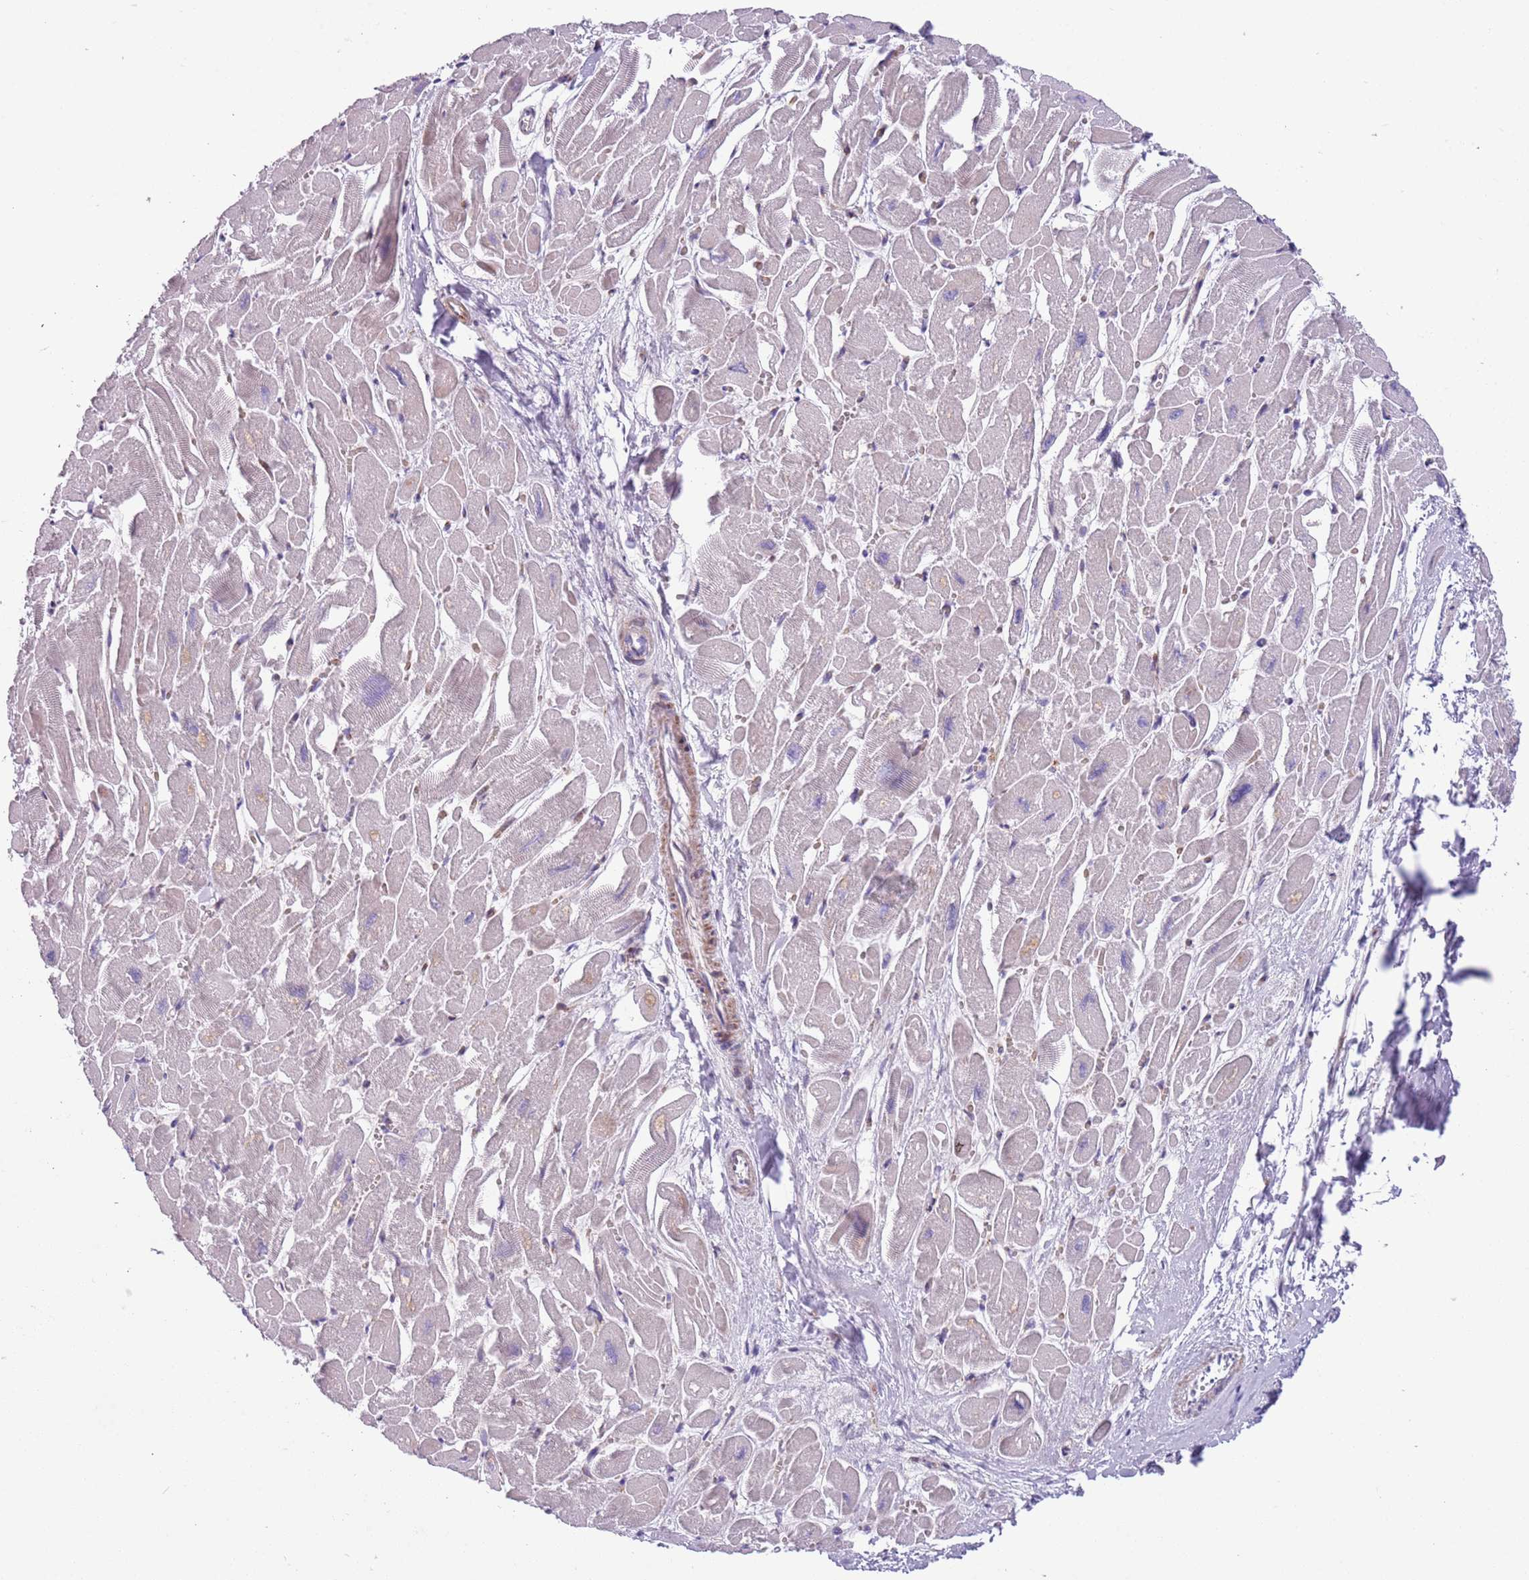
{"staining": {"intensity": "moderate", "quantity": "<25%", "location": "cytoplasmic/membranous"}, "tissue": "heart muscle", "cell_type": "Cardiomyocytes", "image_type": "normal", "snomed": [{"axis": "morphology", "description": "Normal tissue, NOS"}, {"axis": "topography", "description": "Heart"}], "caption": "A photomicrograph showing moderate cytoplasmic/membranous positivity in approximately <25% of cardiomyocytes in unremarkable heart muscle, as visualized by brown immunohistochemical staining.", "gene": "MRPL32", "patient": {"sex": "male", "age": 54}}